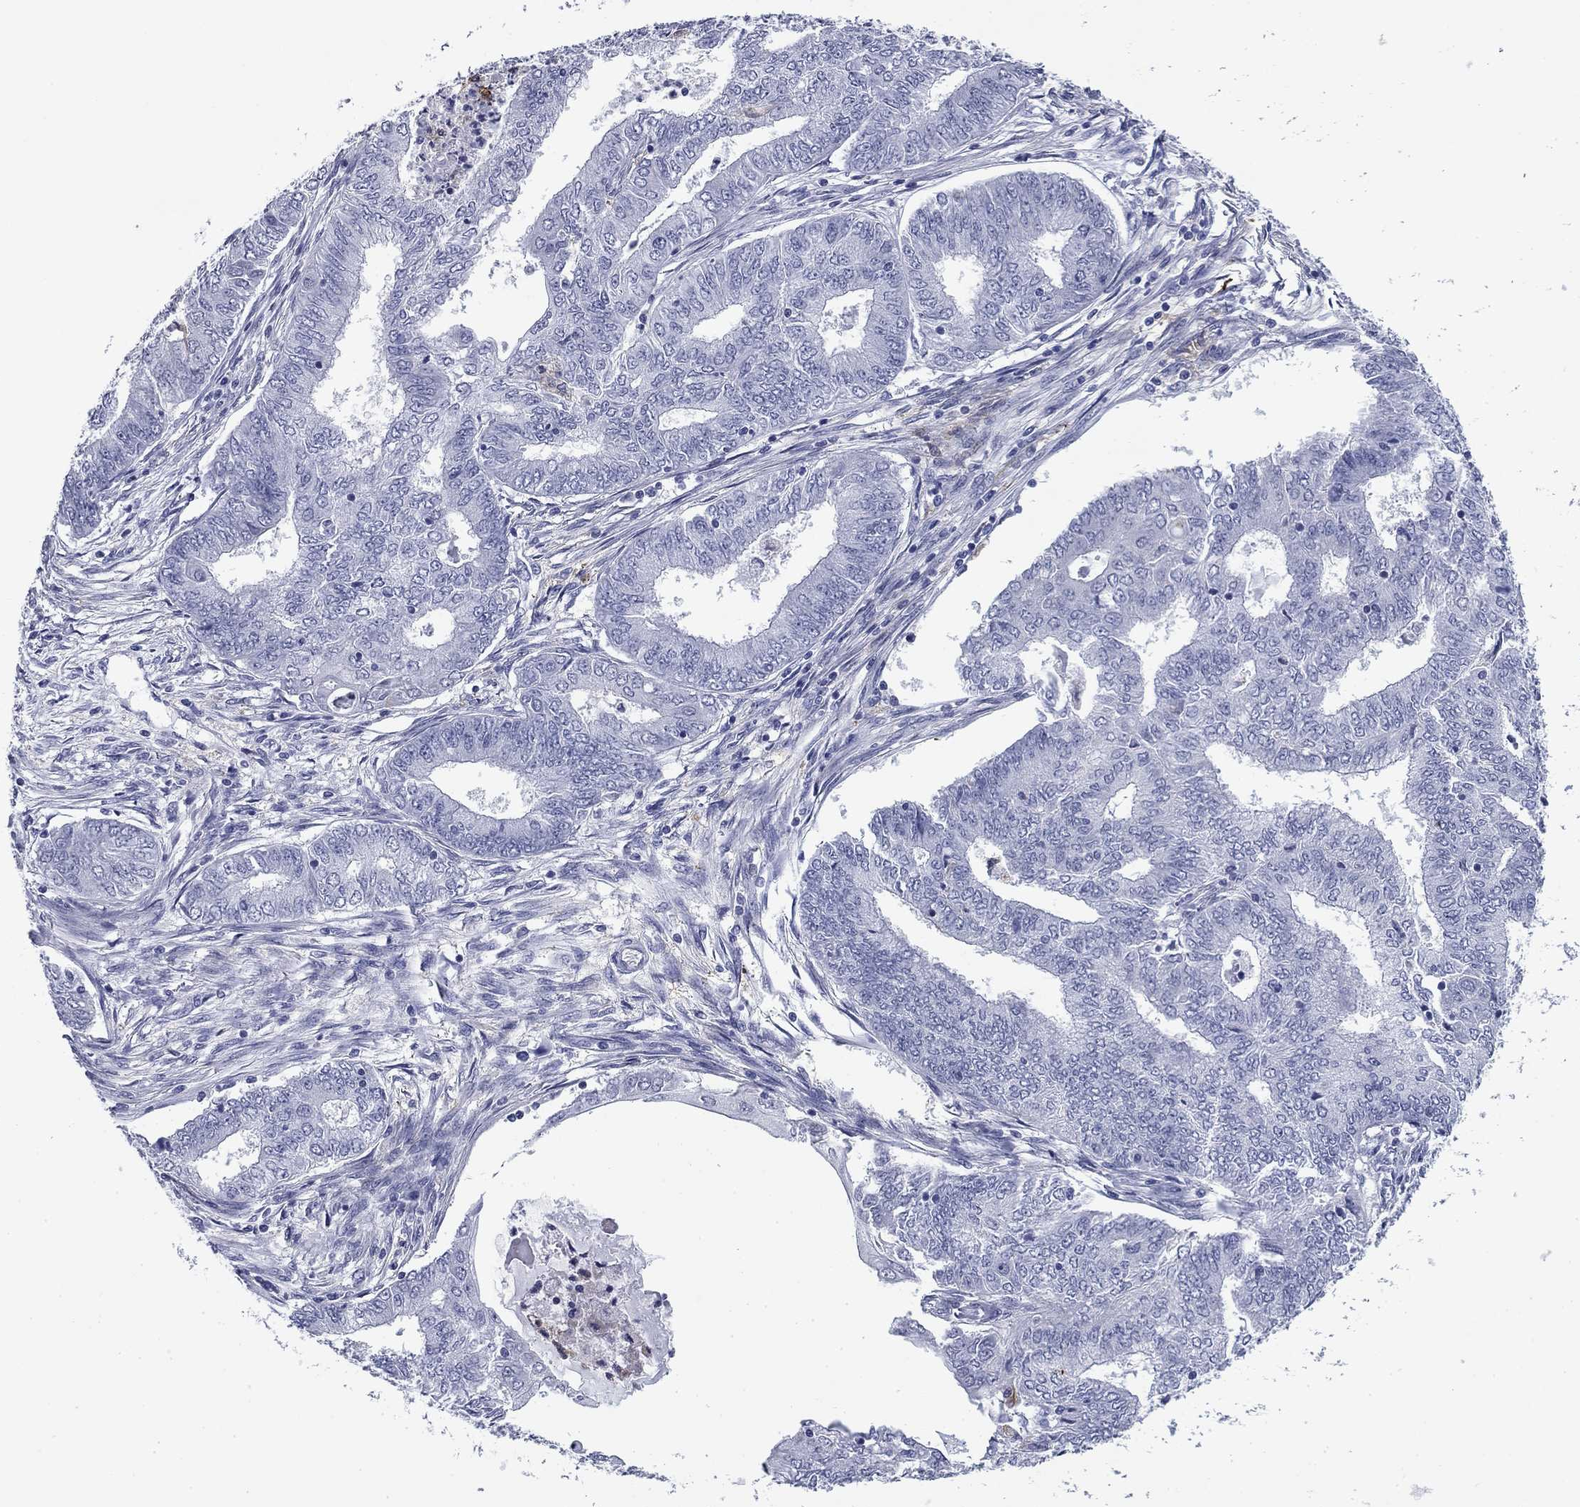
{"staining": {"intensity": "negative", "quantity": "none", "location": "none"}, "tissue": "endometrial cancer", "cell_type": "Tumor cells", "image_type": "cancer", "snomed": [{"axis": "morphology", "description": "Adenocarcinoma, NOS"}, {"axis": "topography", "description": "Endometrium"}], "caption": "Immunohistochemical staining of human endometrial cancer (adenocarcinoma) reveals no significant positivity in tumor cells.", "gene": "BCL2L14", "patient": {"sex": "female", "age": 62}}